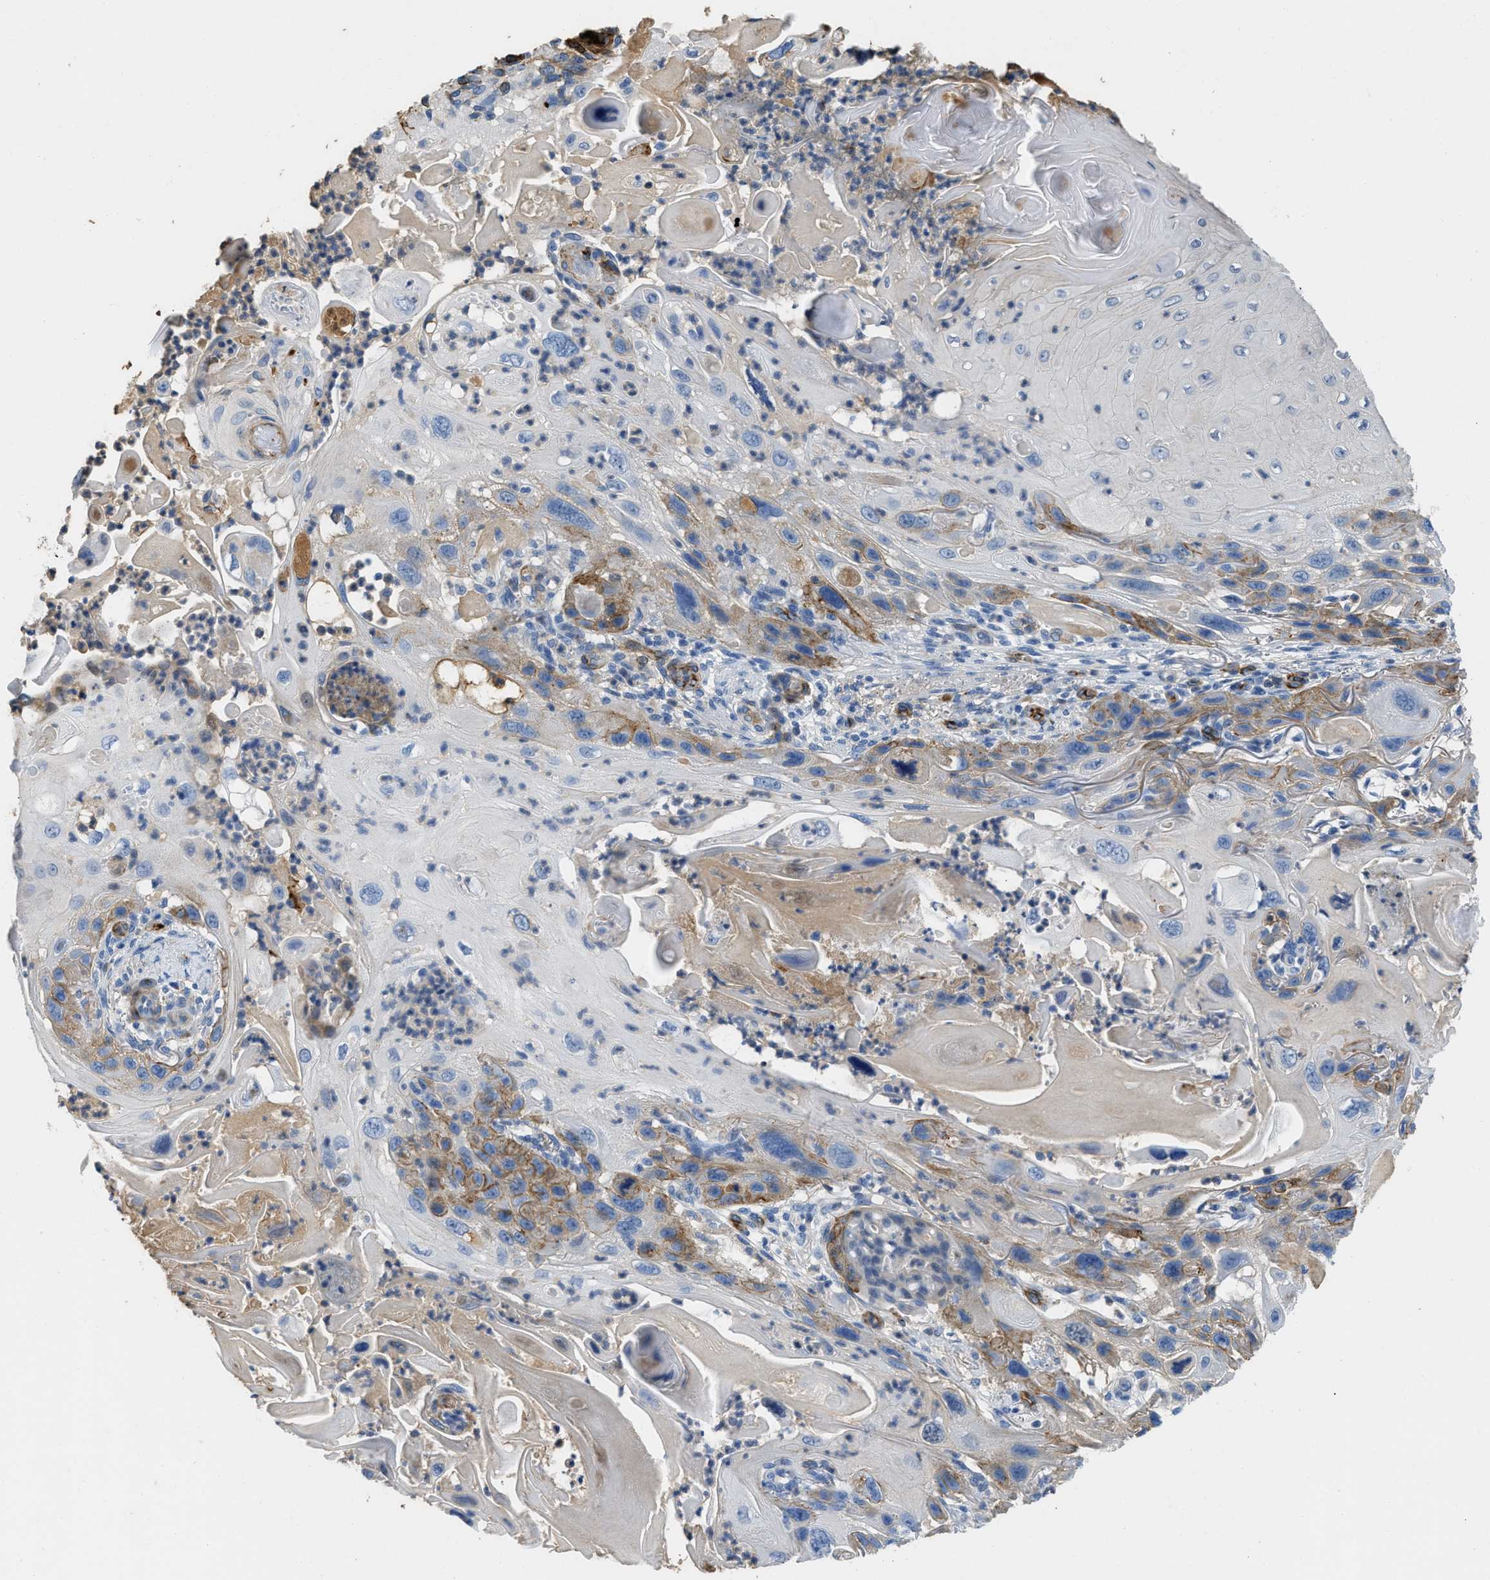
{"staining": {"intensity": "moderate", "quantity": "<25%", "location": "cytoplasmic/membranous"}, "tissue": "skin cancer", "cell_type": "Tumor cells", "image_type": "cancer", "snomed": [{"axis": "morphology", "description": "Squamous cell carcinoma, NOS"}, {"axis": "topography", "description": "Skin"}], "caption": "Immunohistochemistry of skin squamous cell carcinoma exhibits low levels of moderate cytoplasmic/membranous positivity in approximately <25% of tumor cells.", "gene": "SPEG", "patient": {"sex": "female", "age": 77}}